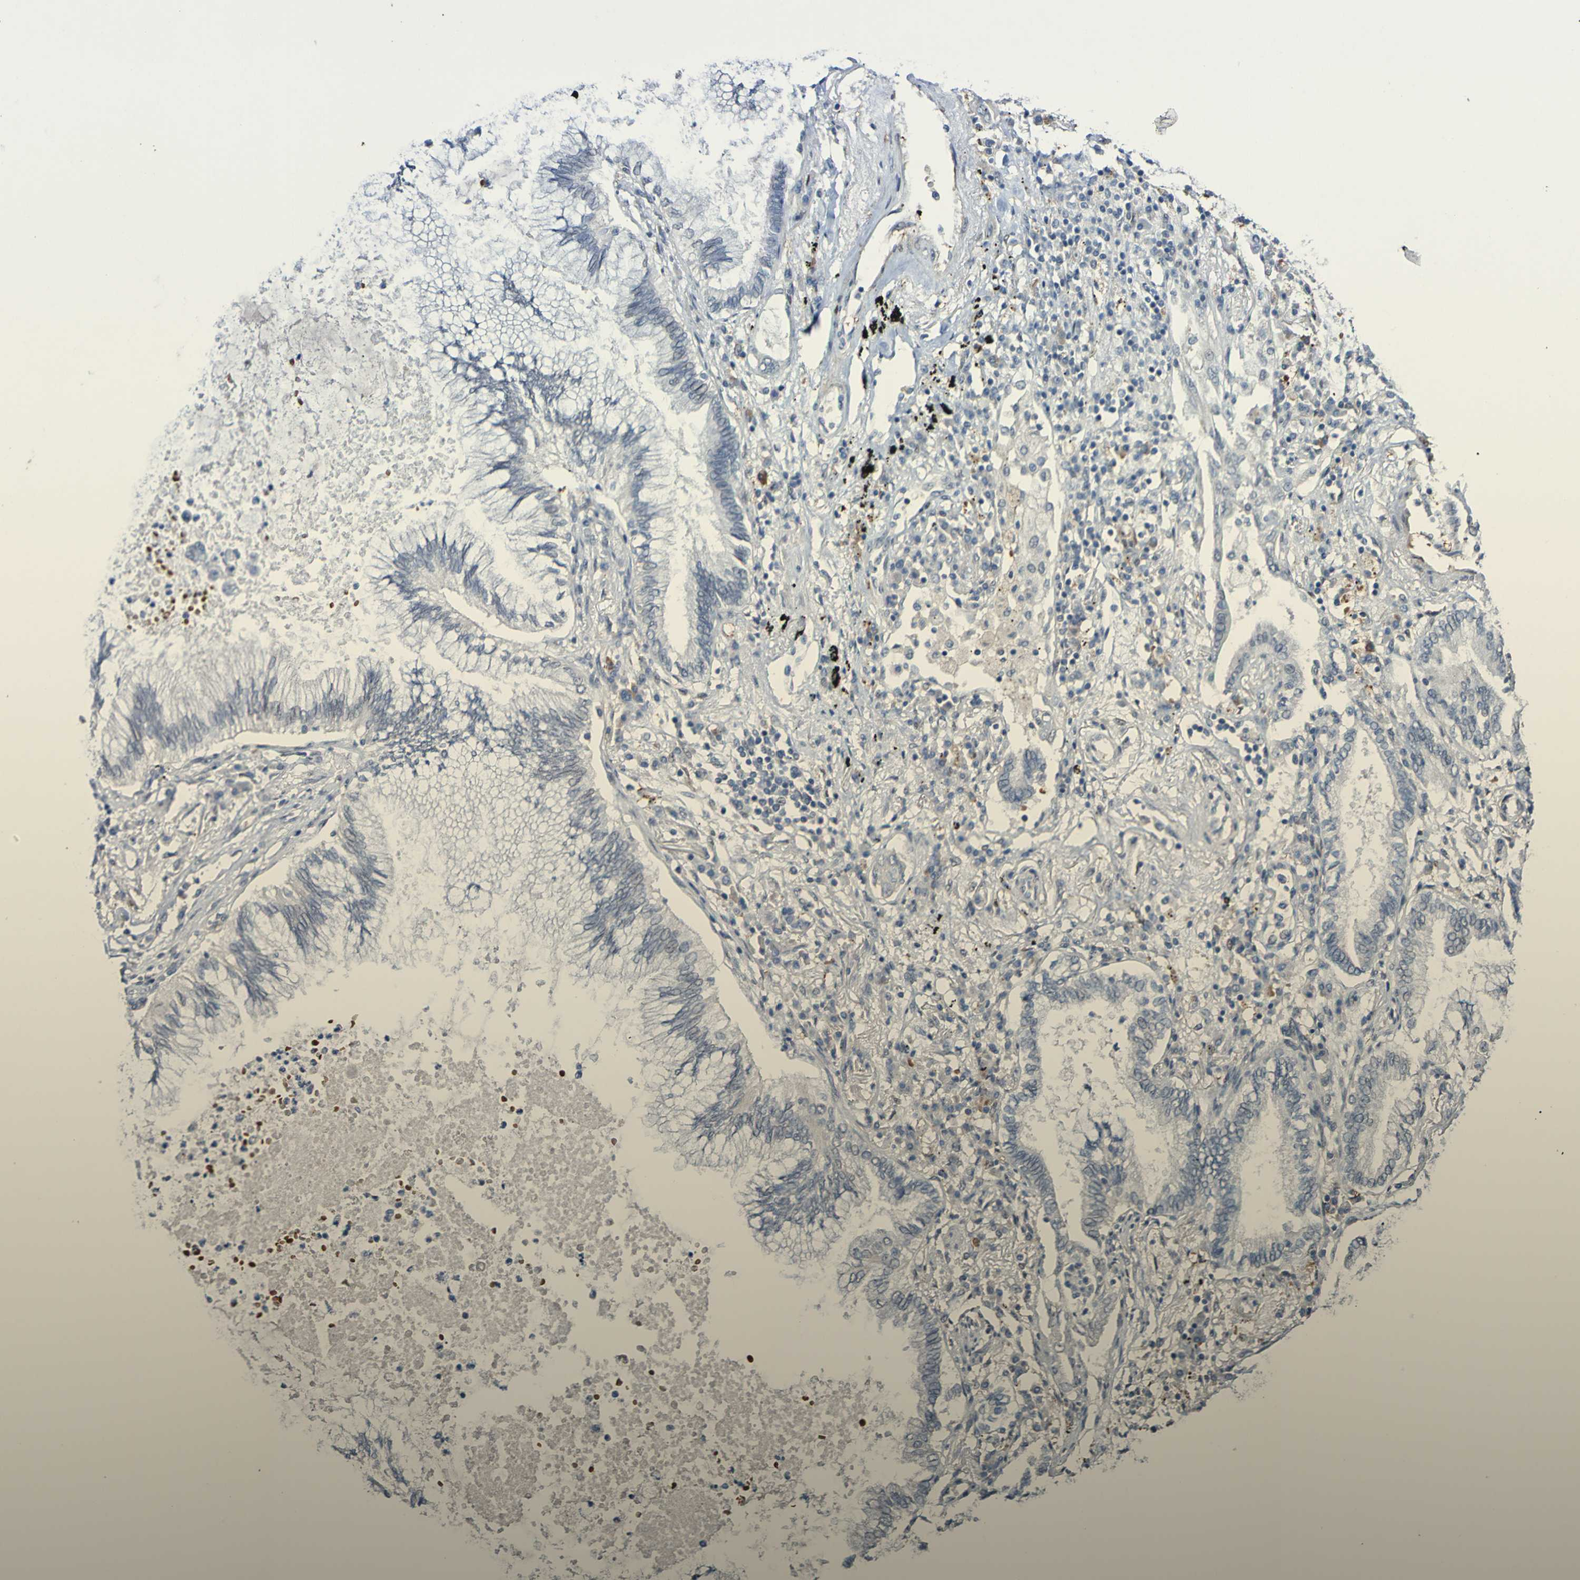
{"staining": {"intensity": "negative", "quantity": "none", "location": "none"}, "tissue": "lung cancer", "cell_type": "Tumor cells", "image_type": "cancer", "snomed": [{"axis": "morphology", "description": "Normal tissue, NOS"}, {"axis": "morphology", "description": "Adenocarcinoma, NOS"}, {"axis": "topography", "description": "Bronchus"}, {"axis": "topography", "description": "Lung"}], "caption": "Tumor cells show no significant protein staining in lung cancer. (DAB (3,3'-diaminobenzidine) immunohistochemistry (IHC) visualized using brightfield microscopy, high magnification).", "gene": "PCGF1", "patient": {"sex": "female", "age": 70}}